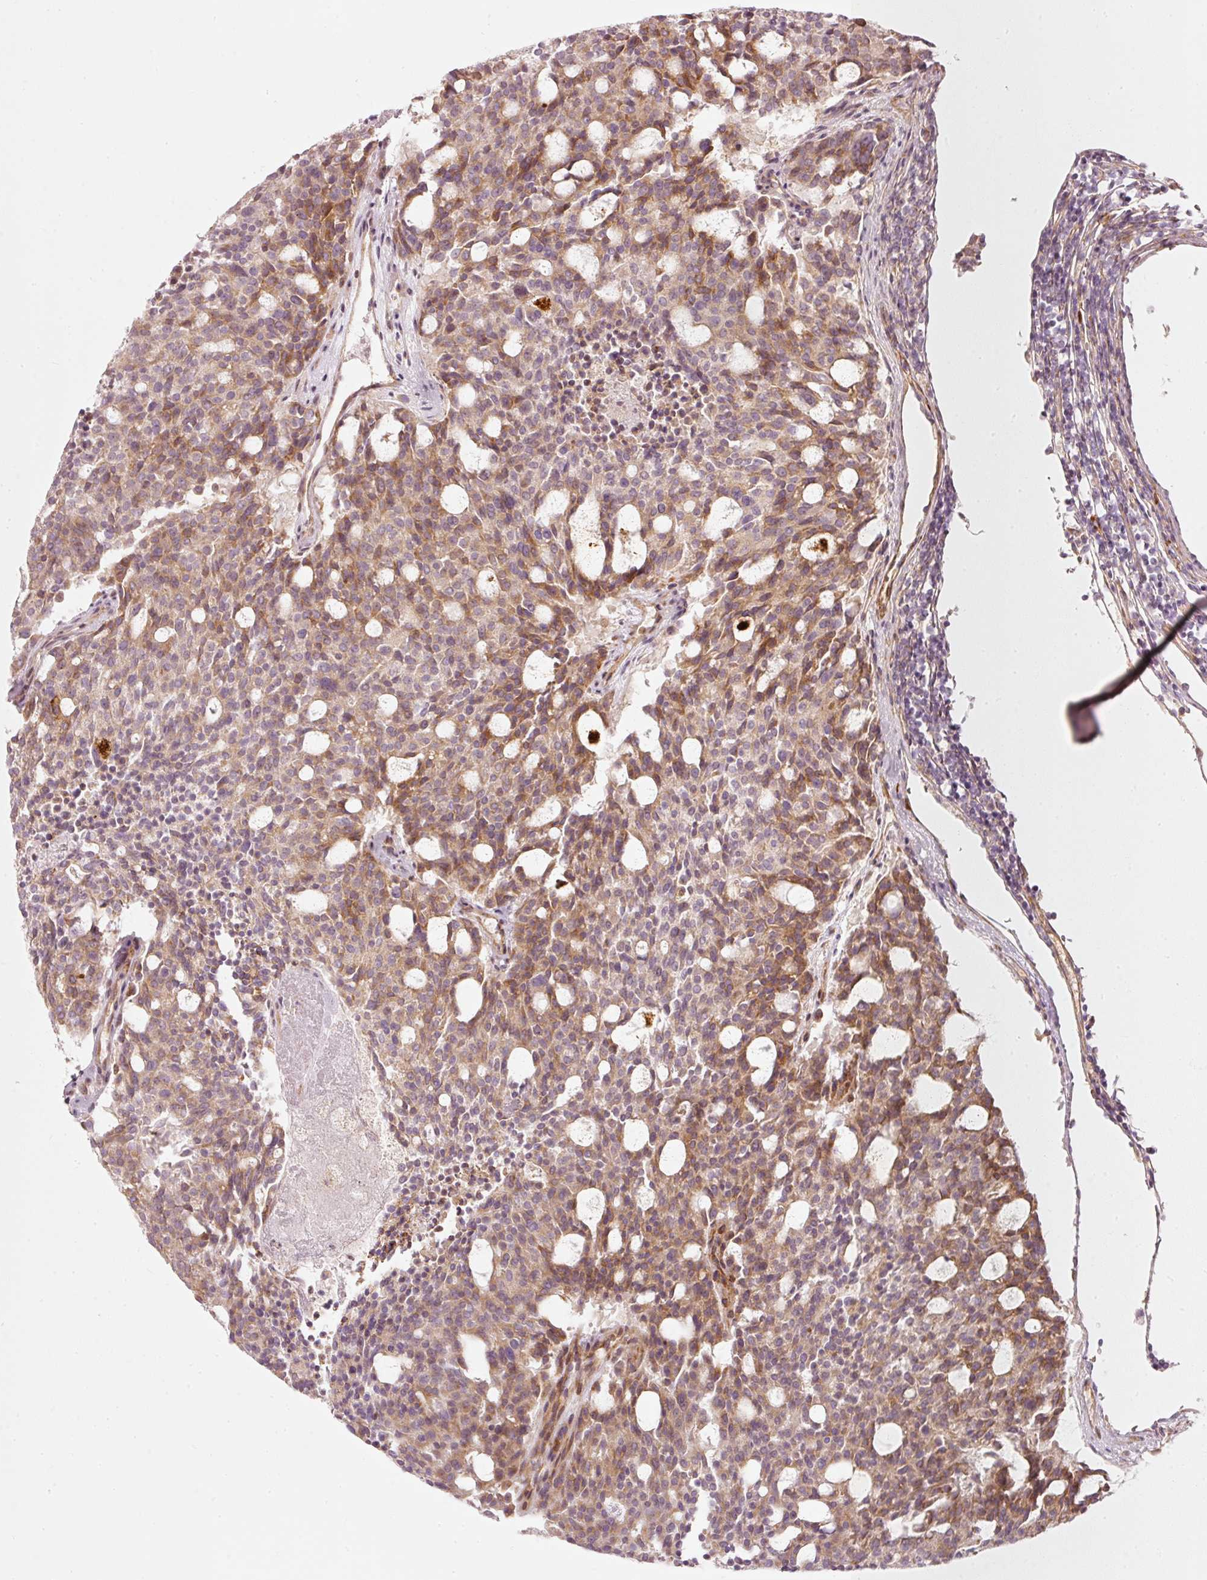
{"staining": {"intensity": "moderate", "quantity": "25%-75%", "location": "cytoplasmic/membranous"}, "tissue": "carcinoid", "cell_type": "Tumor cells", "image_type": "cancer", "snomed": [{"axis": "morphology", "description": "Carcinoid, malignant, NOS"}, {"axis": "topography", "description": "Pancreas"}], "caption": "The immunohistochemical stain labels moderate cytoplasmic/membranous positivity in tumor cells of carcinoid tissue. (DAB (3,3'-diaminobenzidine) IHC, brown staining for protein, blue staining for nuclei).", "gene": "KCNQ1", "patient": {"sex": "female", "age": 54}}